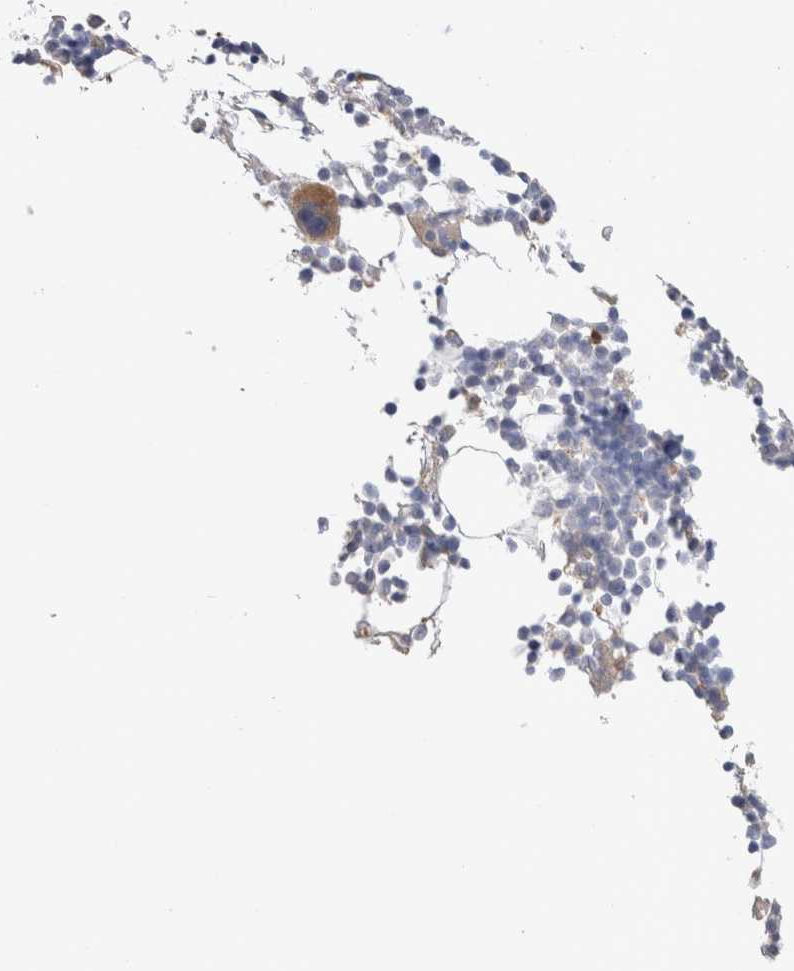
{"staining": {"intensity": "moderate", "quantity": "<25%", "location": "cytoplasmic/membranous"}, "tissue": "bone marrow", "cell_type": "Hematopoietic cells", "image_type": "normal", "snomed": [{"axis": "morphology", "description": "Normal tissue, NOS"}, {"axis": "morphology", "description": "Inflammation, NOS"}, {"axis": "topography", "description": "Bone marrow"}], "caption": "Bone marrow stained for a protein exhibits moderate cytoplasmic/membranous positivity in hematopoietic cells. Using DAB (brown) and hematoxylin (blue) stains, captured at high magnification using brightfield microscopy.", "gene": "HPGDS", "patient": {"sex": "male", "age": 78}}